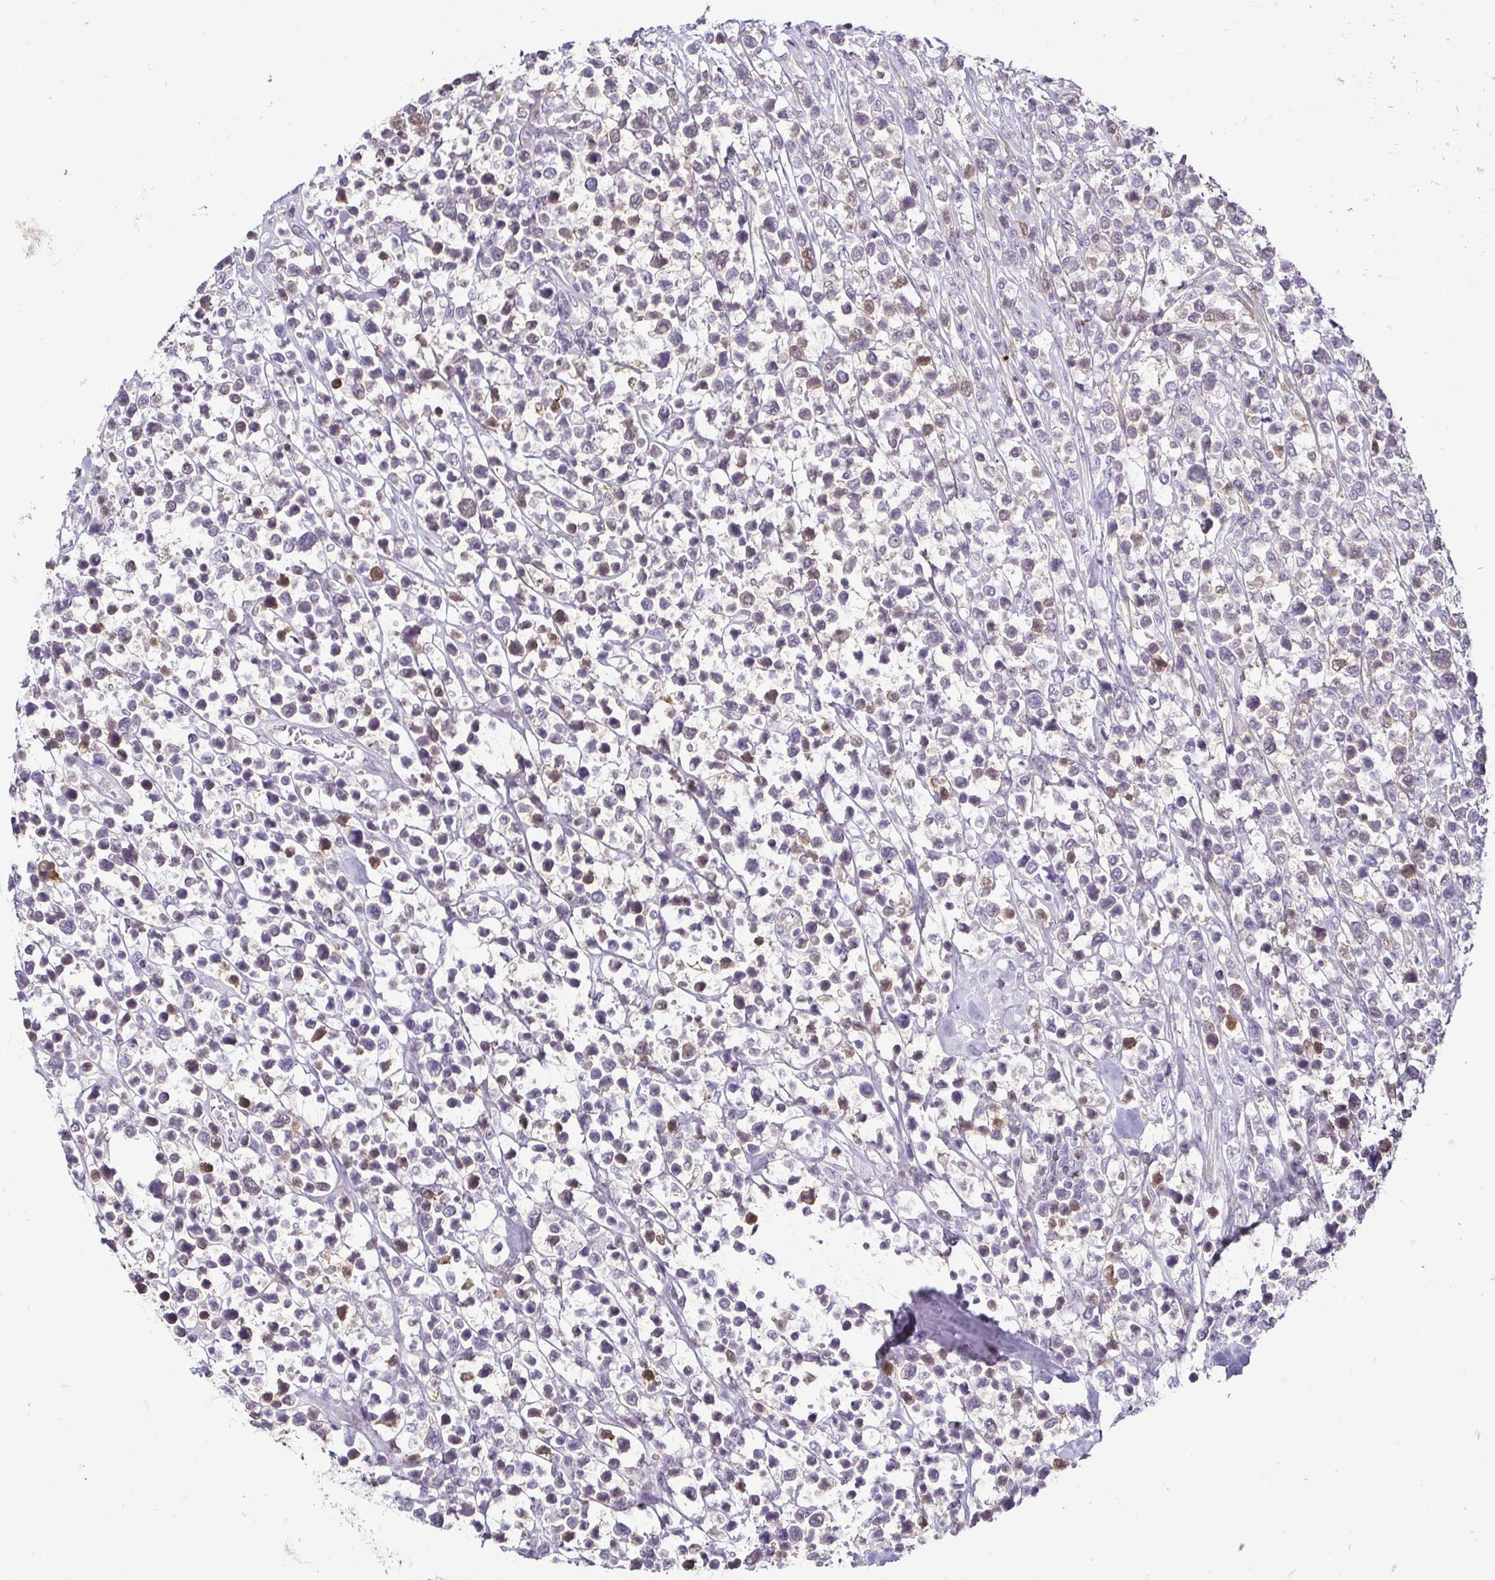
{"staining": {"intensity": "negative", "quantity": "none", "location": "none"}, "tissue": "lymphoma", "cell_type": "Tumor cells", "image_type": "cancer", "snomed": [{"axis": "morphology", "description": "Malignant lymphoma, non-Hodgkin's type, High grade"}, {"axis": "topography", "description": "Soft tissue"}], "caption": "An image of high-grade malignant lymphoma, non-Hodgkin's type stained for a protein displays no brown staining in tumor cells. Brightfield microscopy of IHC stained with DAB (brown) and hematoxylin (blue), captured at high magnification.", "gene": "HOPX", "patient": {"sex": "female", "age": 56}}